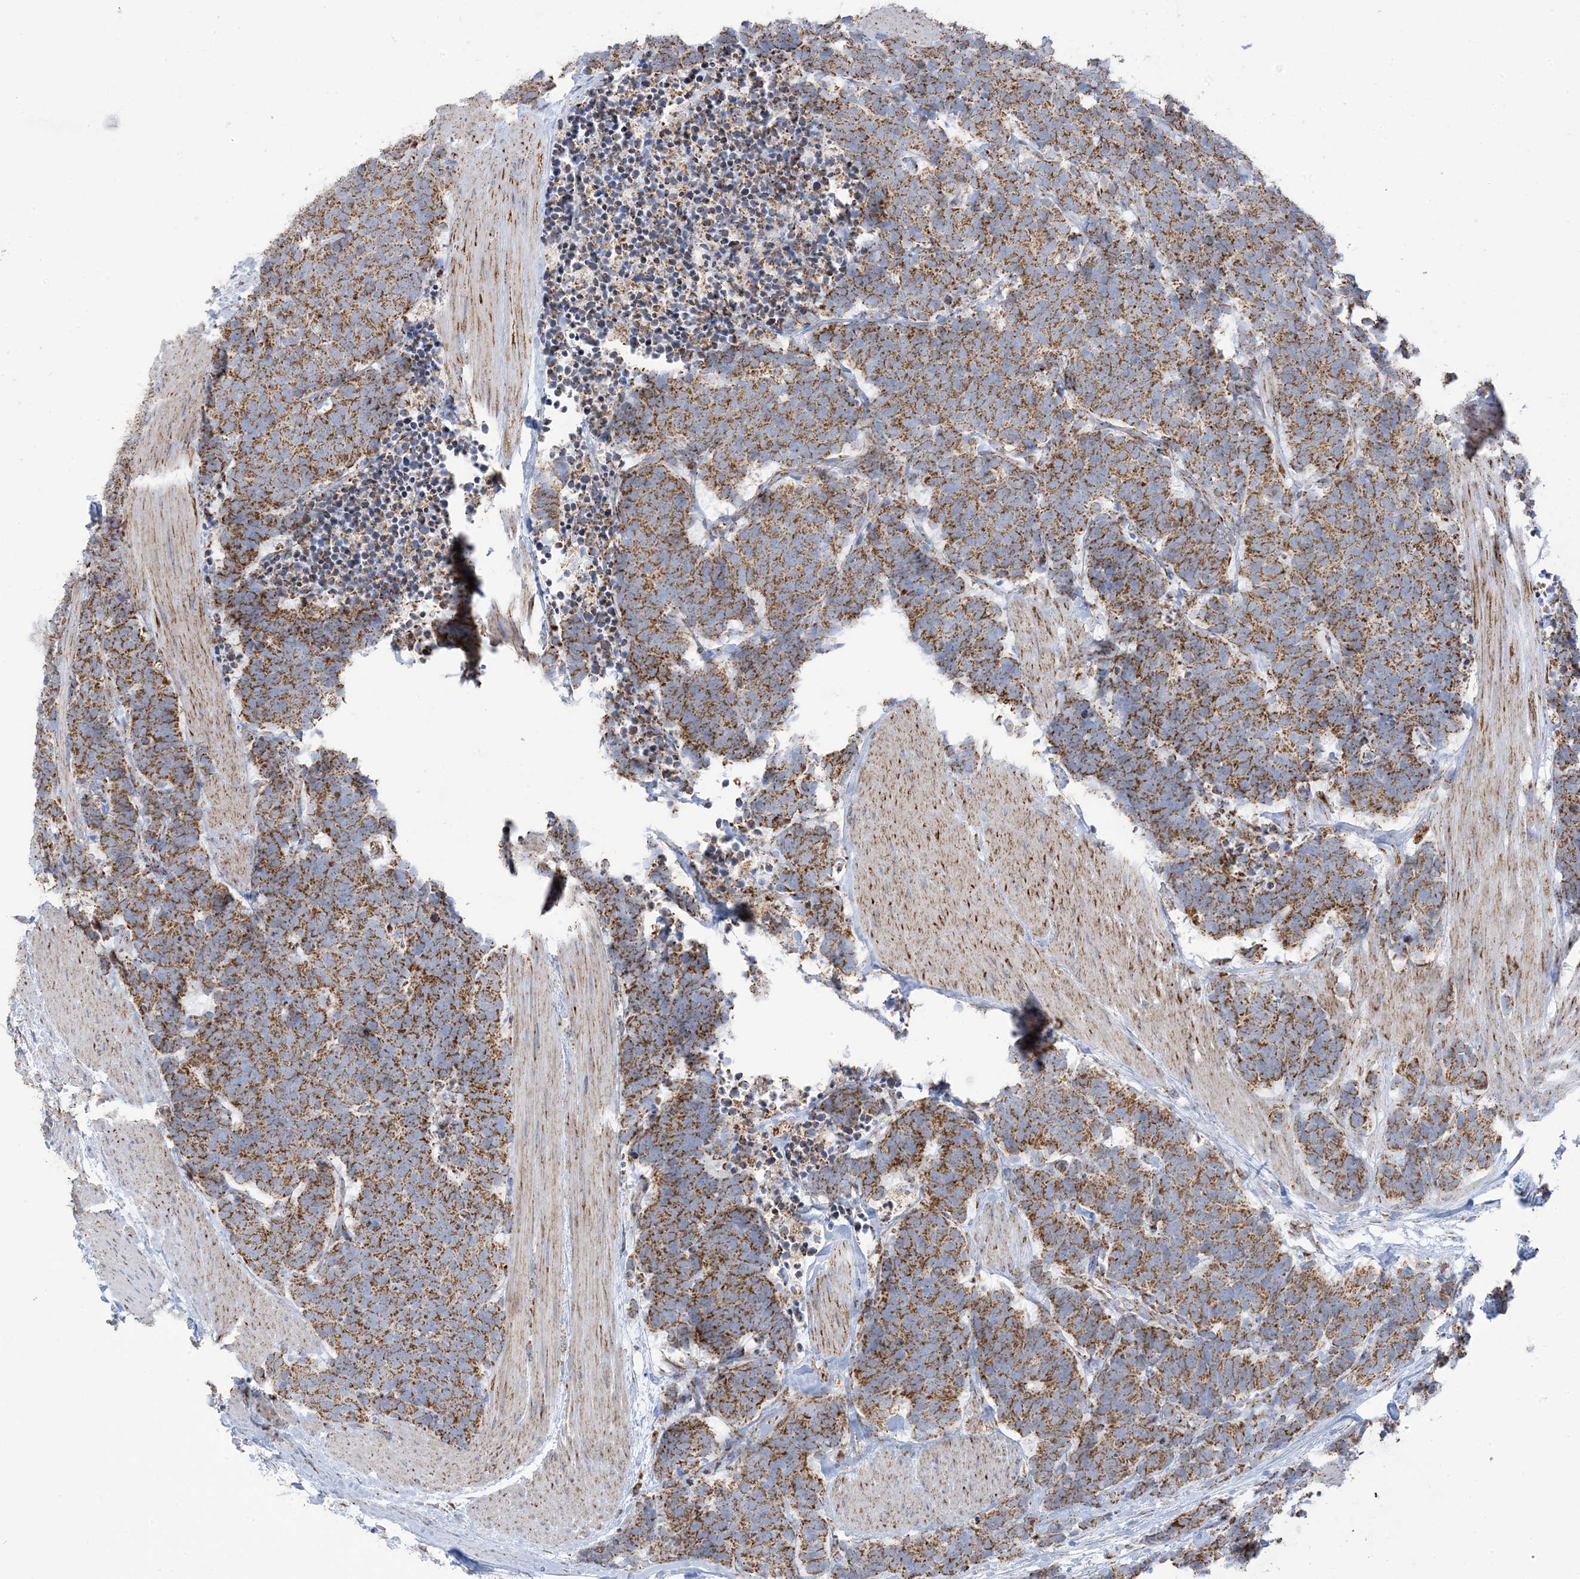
{"staining": {"intensity": "moderate", "quantity": ">75%", "location": "cytoplasmic/membranous"}, "tissue": "carcinoid", "cell_type": "Tumor cells", "image_type": "cancer", "snomed": [{"axis": "morphology", "description": "Carcinoma, NOS"}, {"axis": "morphology", "description": "Carcinoid, malignant, NOS"}, {"axis": "topography", "description": "Urinary bladder"}], "caption": "DAB immunohistochemical staining of carcinoid shows moderate cytoplasmic/membranous protein staining in approximately >75% of tumor cells.", "gene": "SAMM50", "patient": {"sex": "male", "age": 57}}